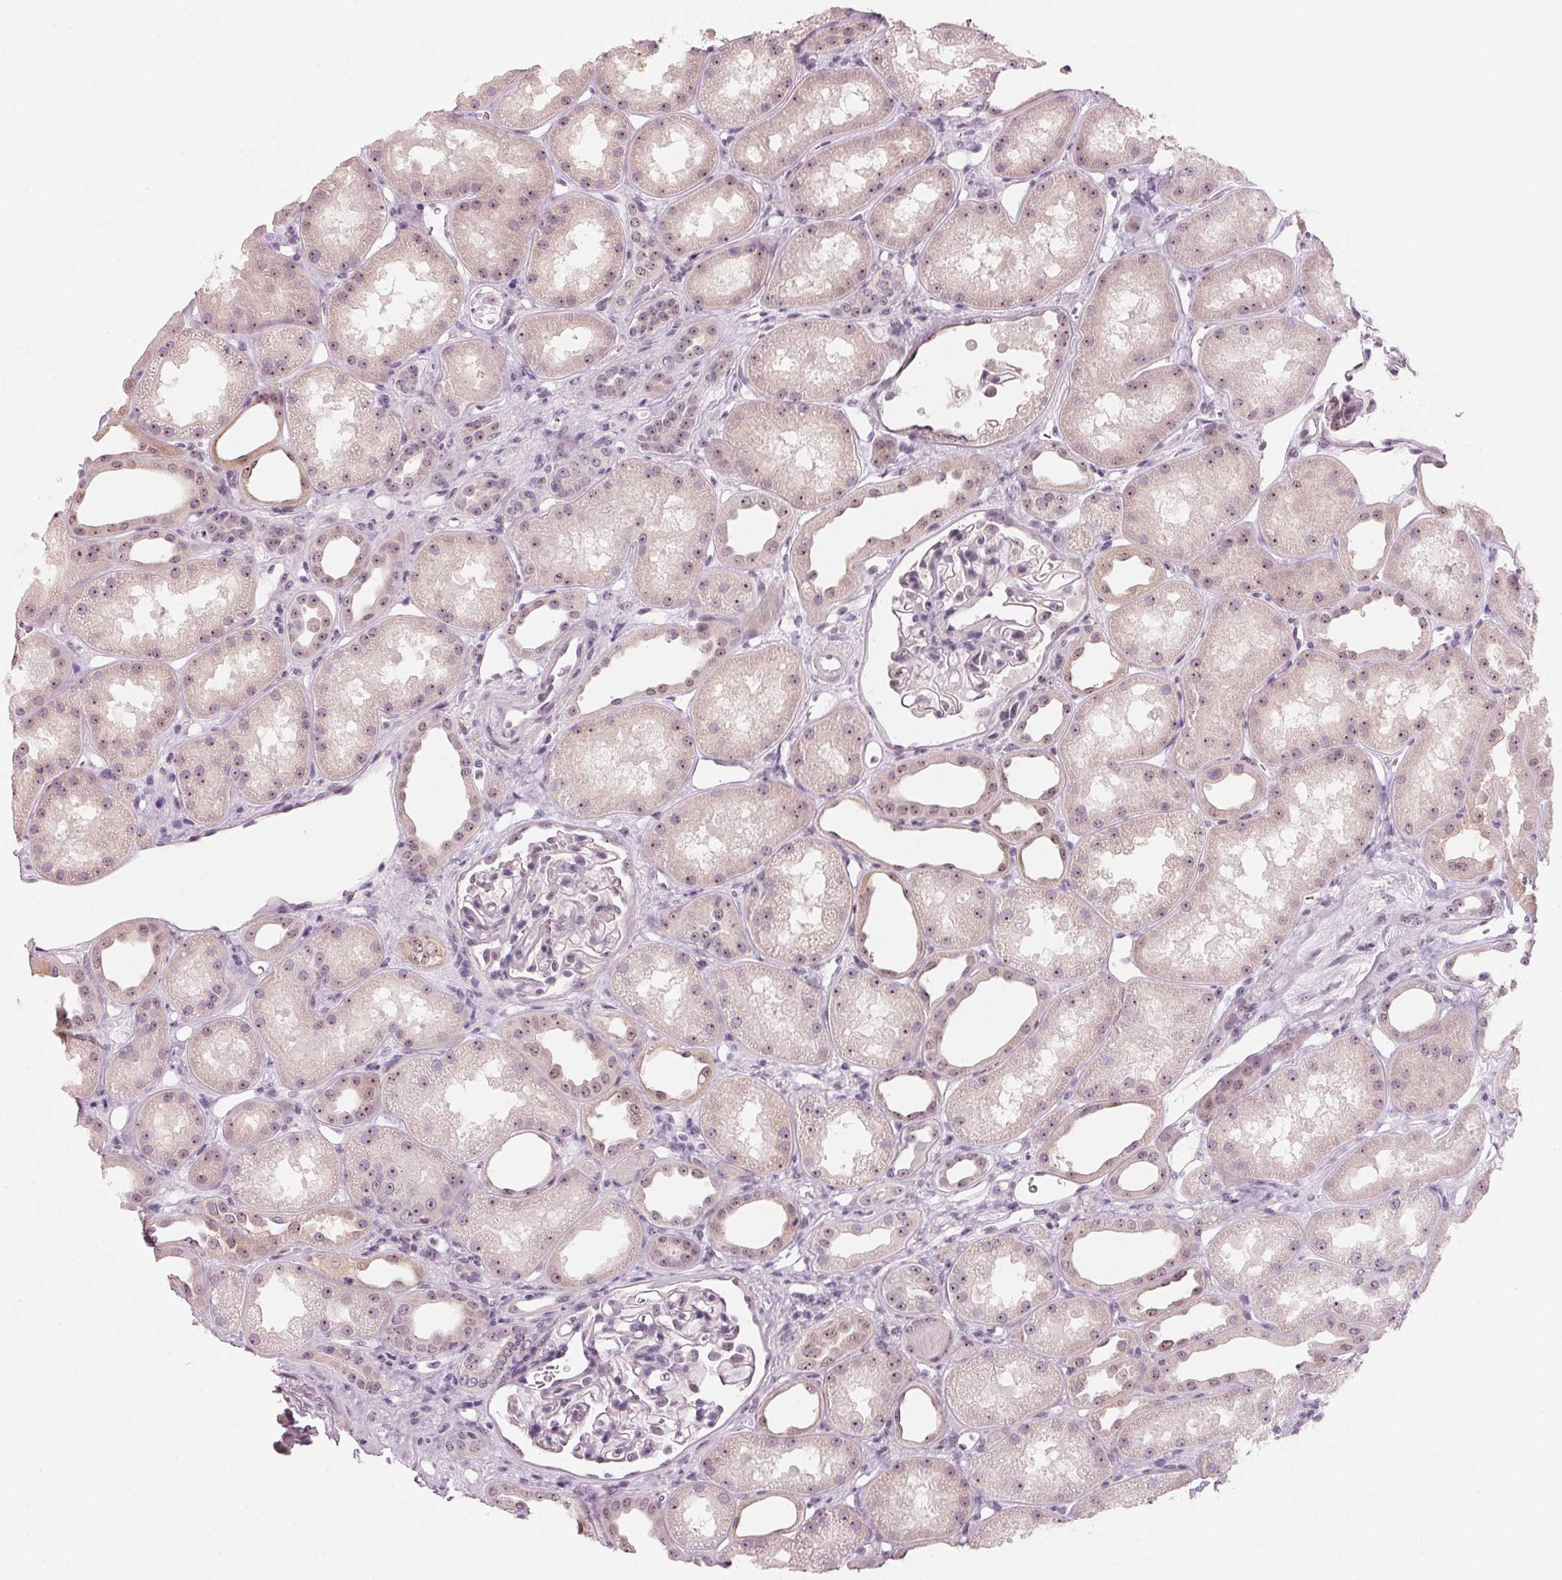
{"staining": {"intensity": "negative", "quantity": "none", "location": "none"}, "tissue": "kidney", "cell_type": "Cells in glomeruli", "image_type": "normal", "snomed": [{"axis": "morphology", "description": "Normal tissue, NOS"}, {"axis": "topography", "description": "Kidney"}], "caption": "A photomicrograph of kidney stained for a protein reveals no brown staining in cells in glomeruli.", "gene": "DNTTIP2", "patient": {"sex": "male", "age": 61}}